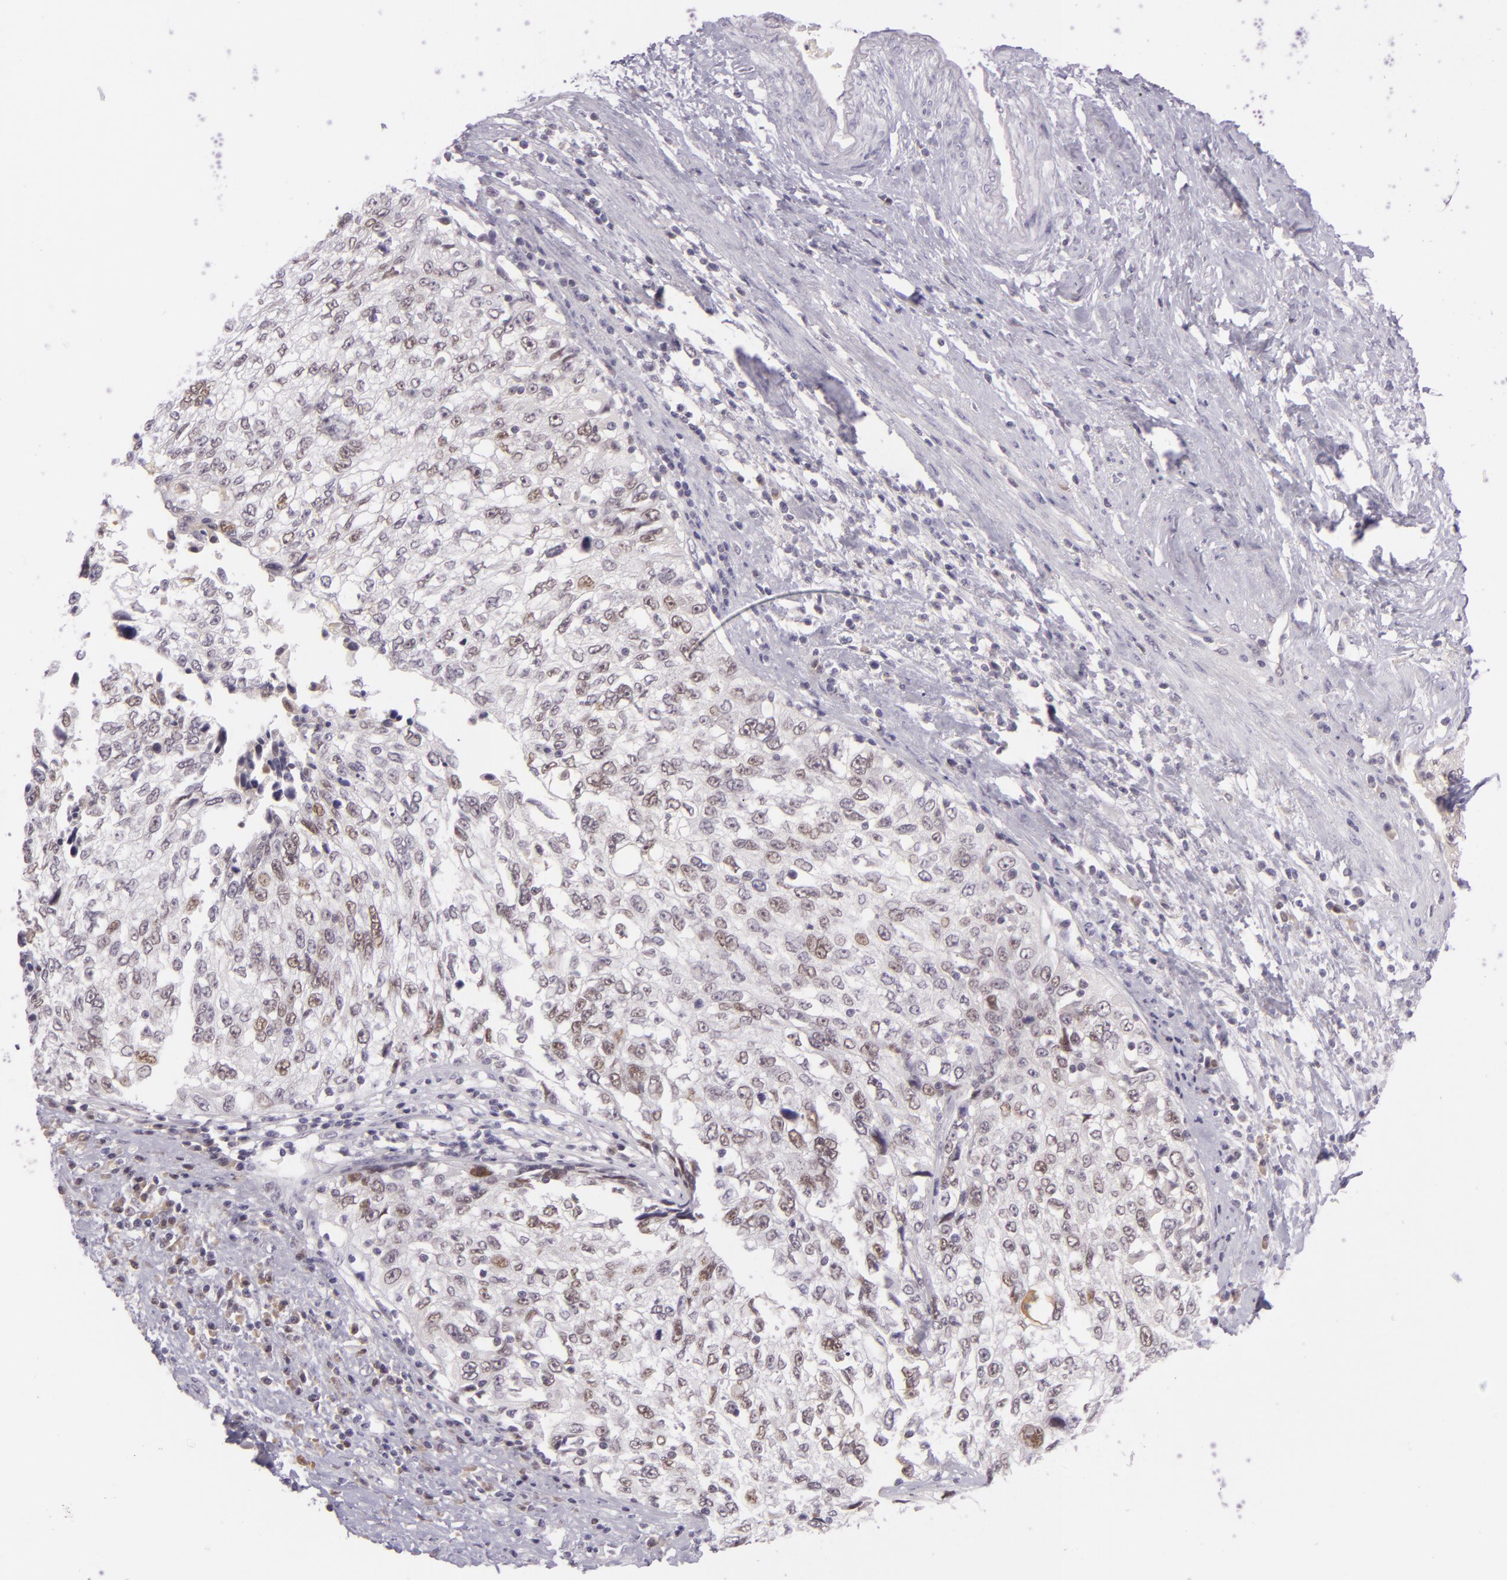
{"staining": {"intensity": "weak", "quantity": "25%-75%", "location": "nuclear"}, "tissue": "cervical cancer", "cell_type": "Tumor cells", "image_type": "cancer", "snomed": [{"axis": "morphology", "description": "Squamous cell carcinoma, NOS"}, {"axis": "topography", "description": "Cervix"}], "caption": "High-magnification brightfield microscopy of cervical squamous cell carcinoma stained with DAB (3,3'-diaminobenzidine) (brown) and counterstained with hematoxylin (blue). tumor cells exhibit weak nuclear staining is appreciated in approximately25%-75% of cells. (brown staining indicates protein expression, while blue staining denotes nuclei).", "gene": "CHEK2", "patient": {"sex": "female", "age": 57}}